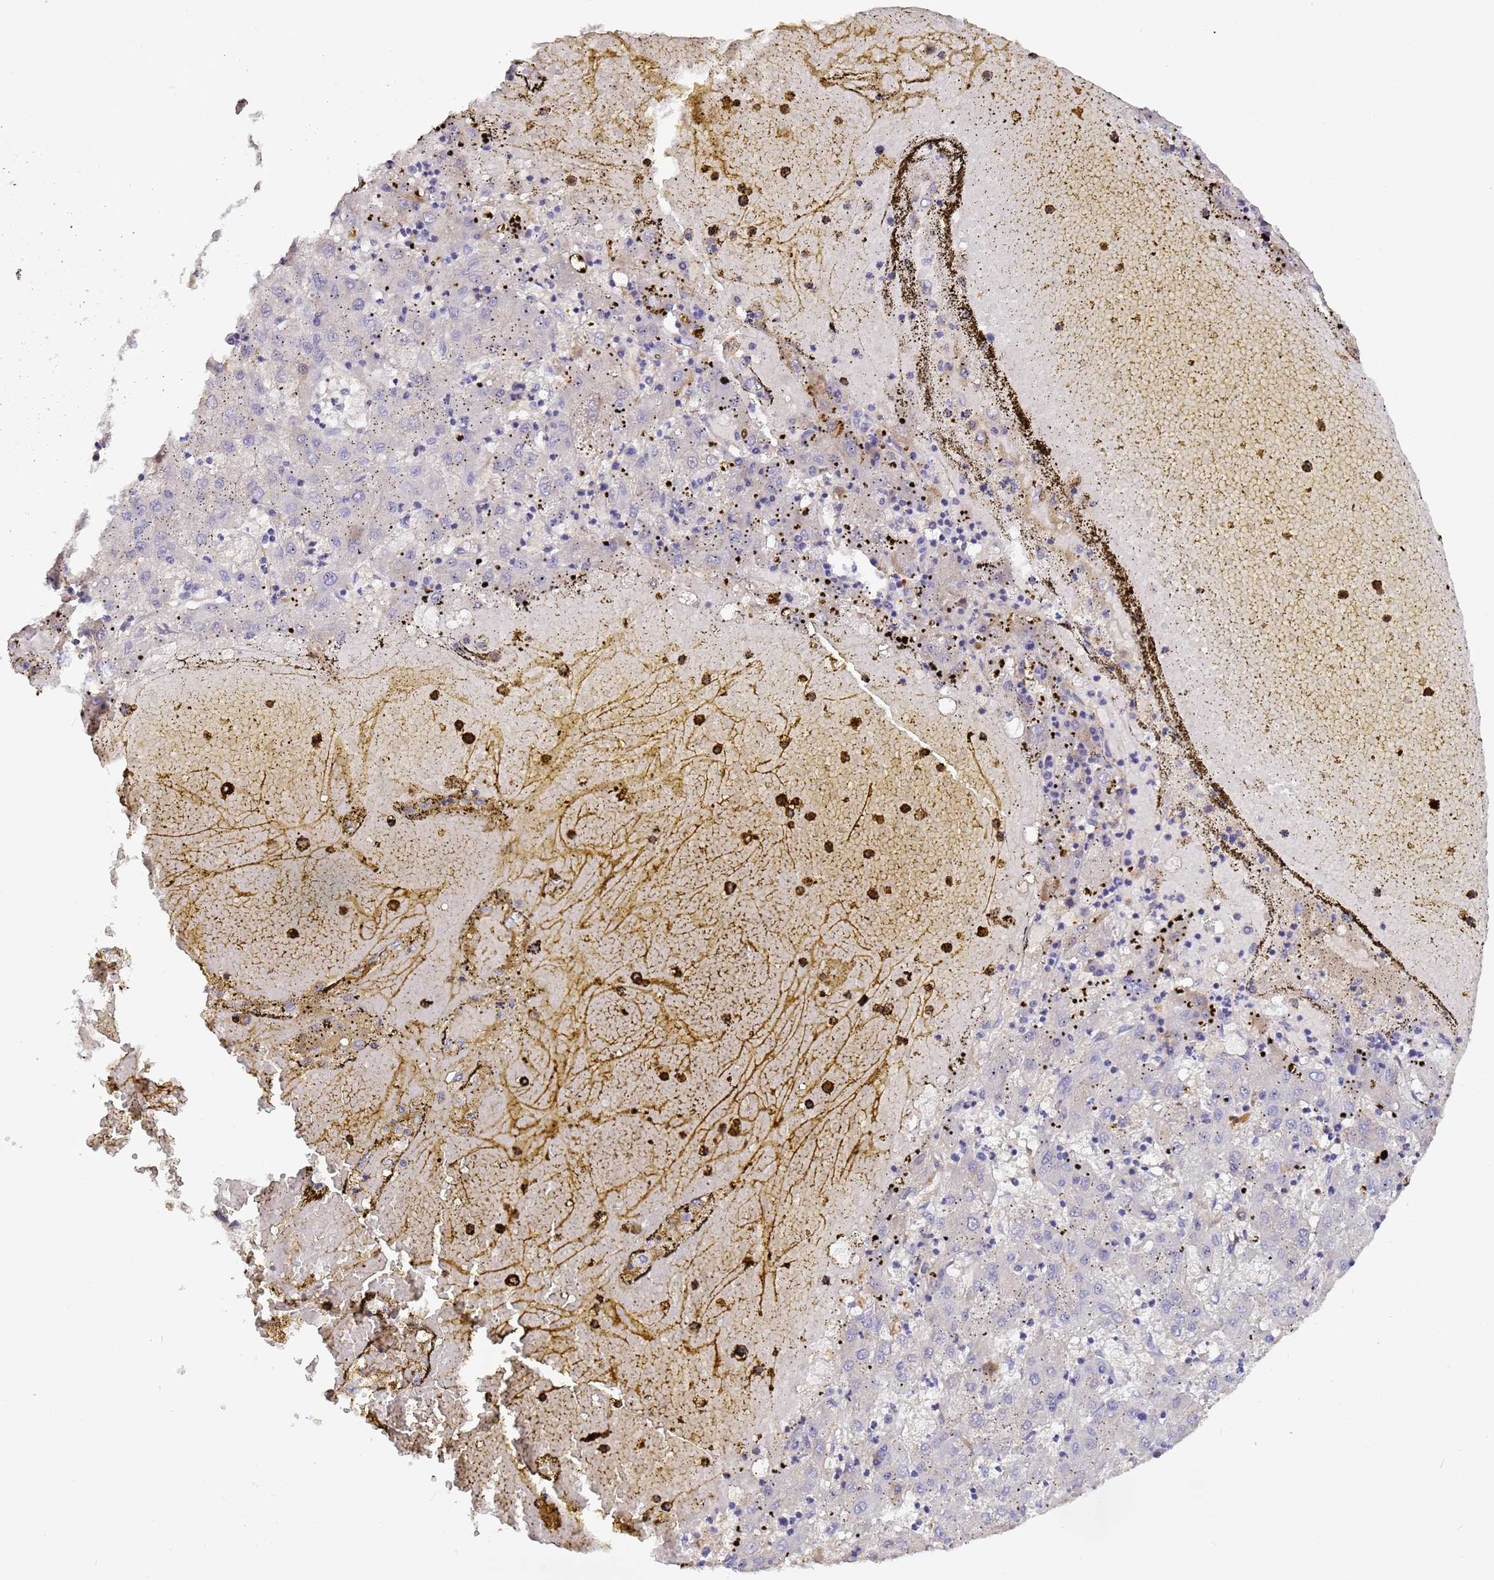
{"staining": {"intensity": "weak", "quantity": "25%-75%", "location": "cytoplasmic/membranous"}, "tissue": "liver cancer", "cell_type": "Tumor cells", "image_type": "cancer", "snomed": [{"axis": "morphology", "description": "Carcinoma, Hepatocellular, NOS"}, {"axis": "topography", "description": "Liver"}], "caption": "Liver cancer (hepatocellular carcinoma) stained with a protein marker shows weak staining in tumor cells.", "gene": "CFH", "patient": {"sex": "male", "age": 72}}